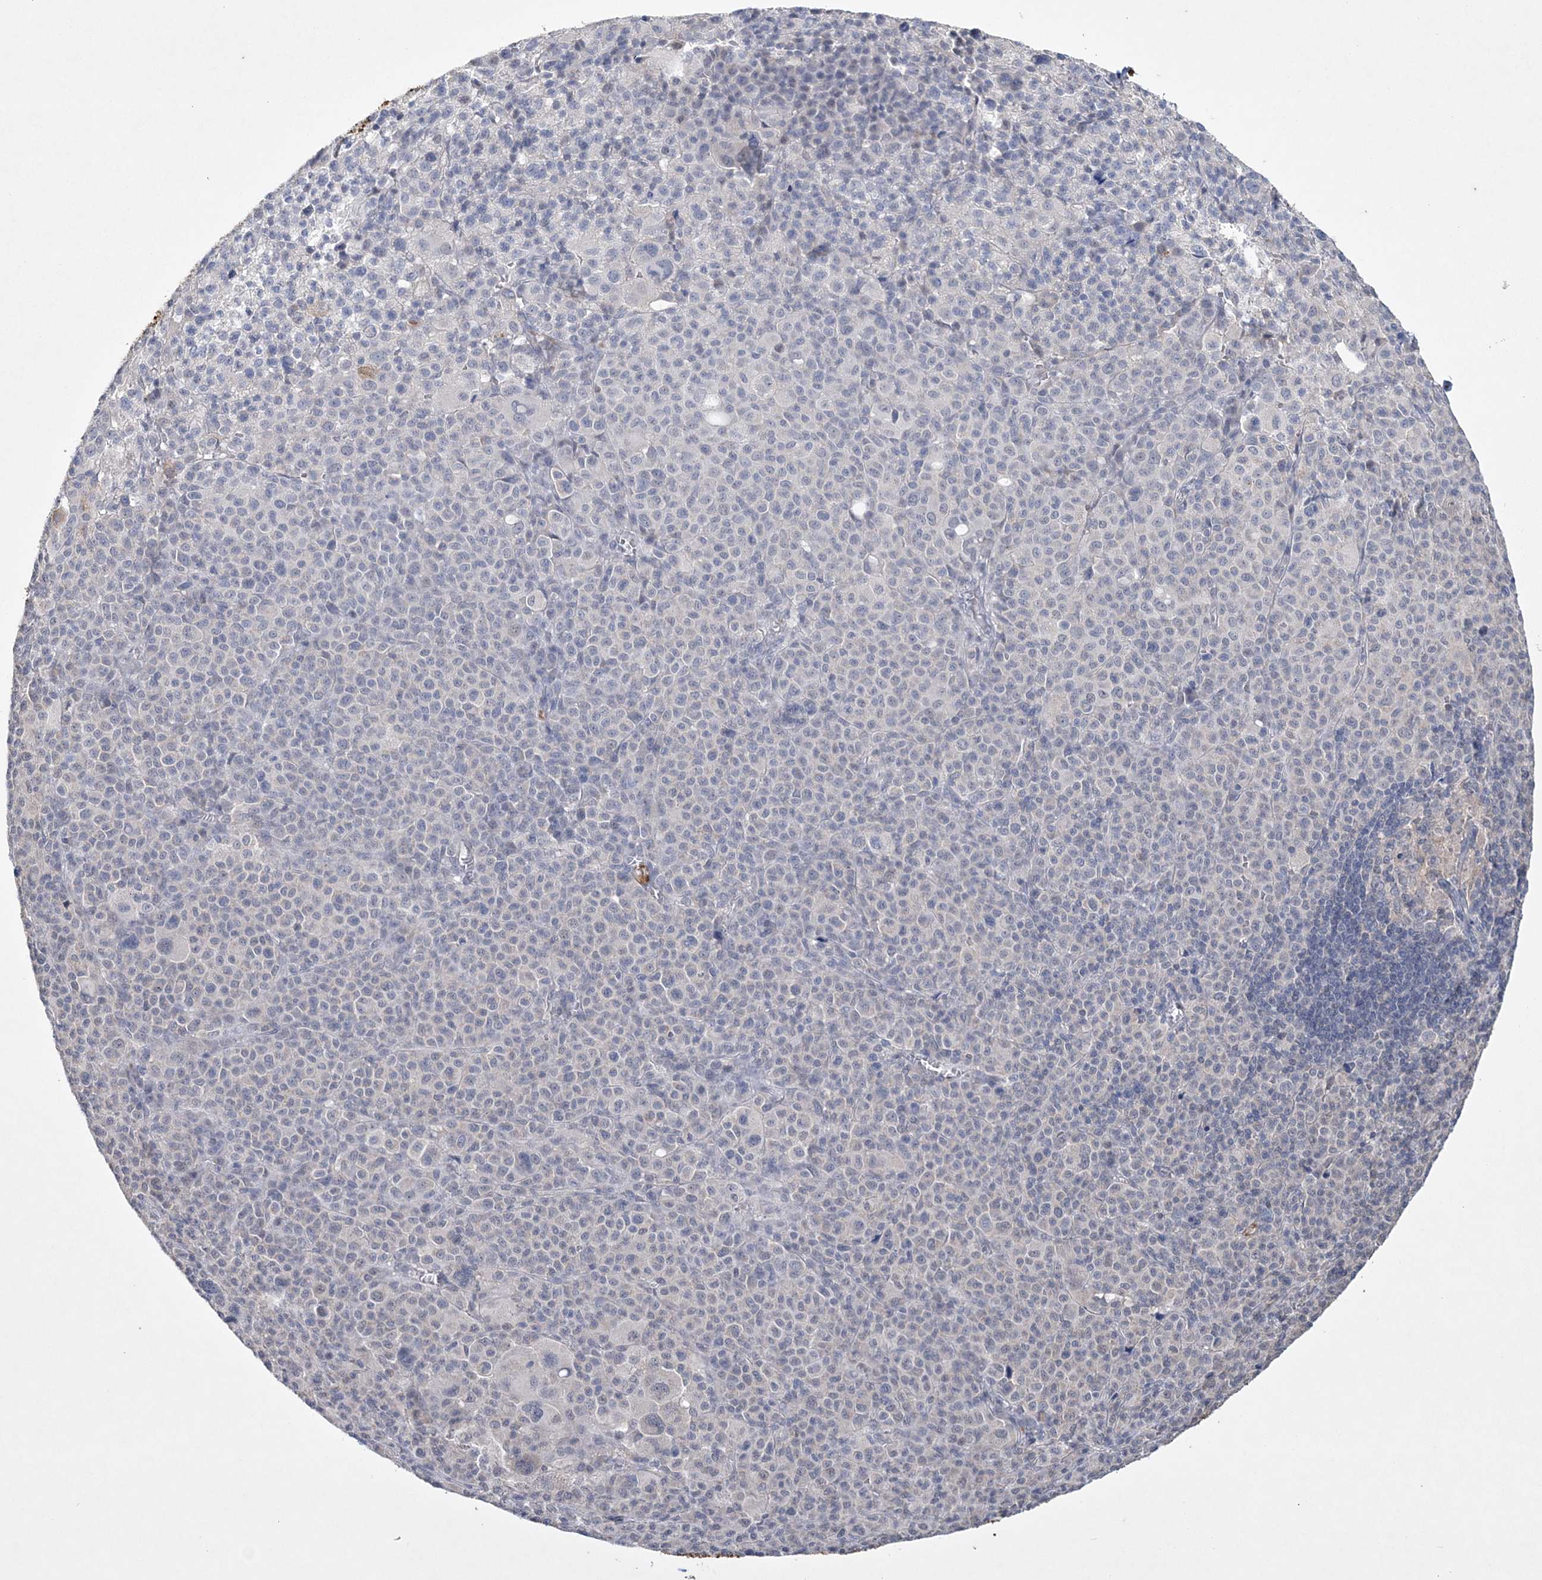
{"staining": {"intensity": "negative", "quantity": "none", "location": "none"}, "tissue": "melanoma", "cell_type": "Tumor cells", "image_type": "cancer", "snomed": [{"axis": "morphology", "description": "Malignant melanoma, Metastatic site"}, {"axis": "topography", "description": "Skin"}], "caption": "Immunohistochemical staining of malignant melanoma (metastatic site) displays no significant positivity in tumor cells.", "gene": "DPCD", "patient": {"sex": "female", "age": 74}}